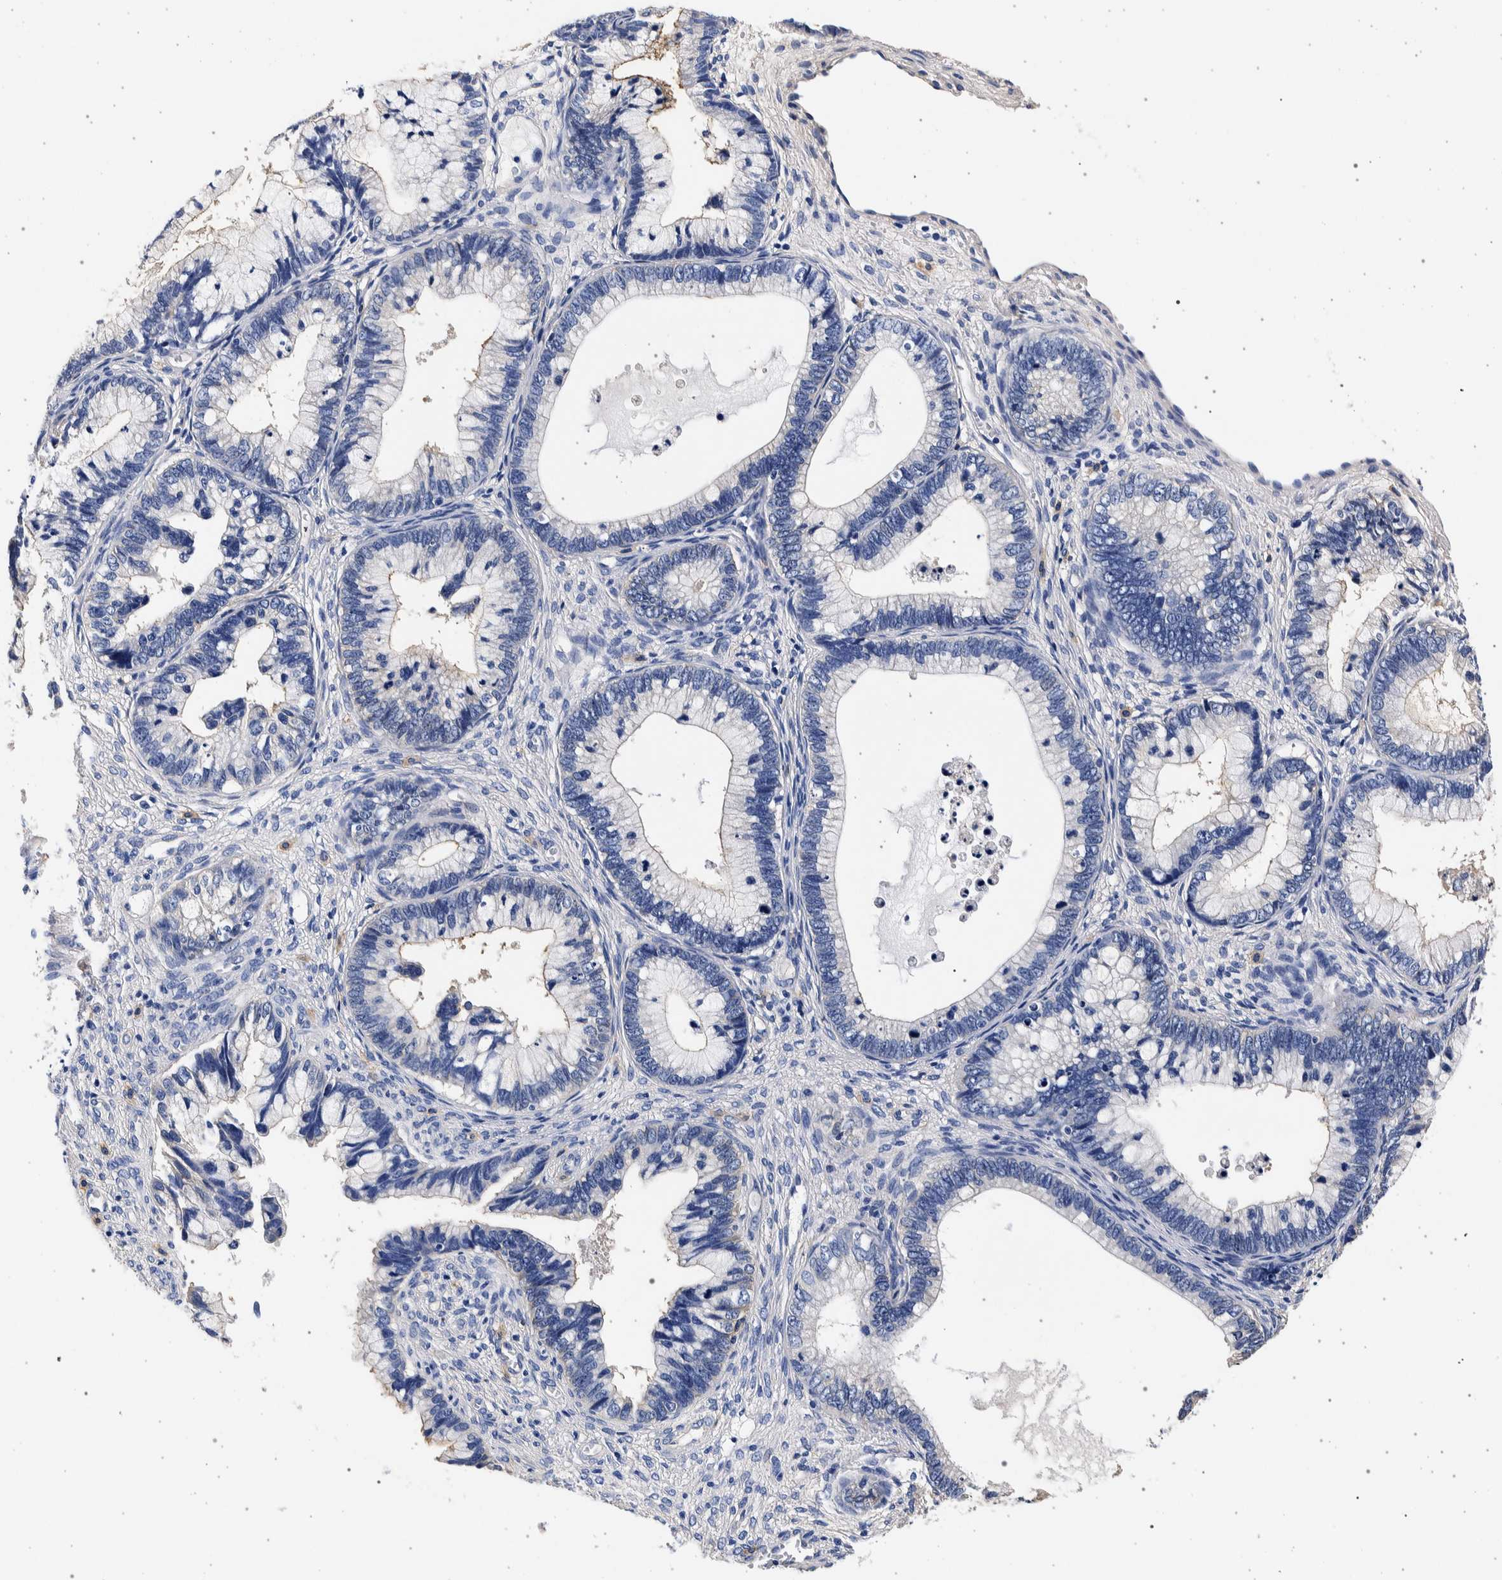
{"staining": {"intensity": "negative", "quantity": "none", "location": "none"}, "tissue": "cervical cancer", "cell_type": "Tumor cells", "image_type": "cancer", "snomed": [{"axis": "morphology", "description": "Adenocarcinoma, NOS"}, {"axis": "topography", "description": "Cervix"}], "caption": "An immunohistochemistry (IHC) micrograph of cervical cancer (adenocarcinoma) is shown. There is no staining in tumor cells of cervical cancer (adenocarcinoma).", "gene": "NIBAN2", "patient": {"sex": "female", "age": 44}}